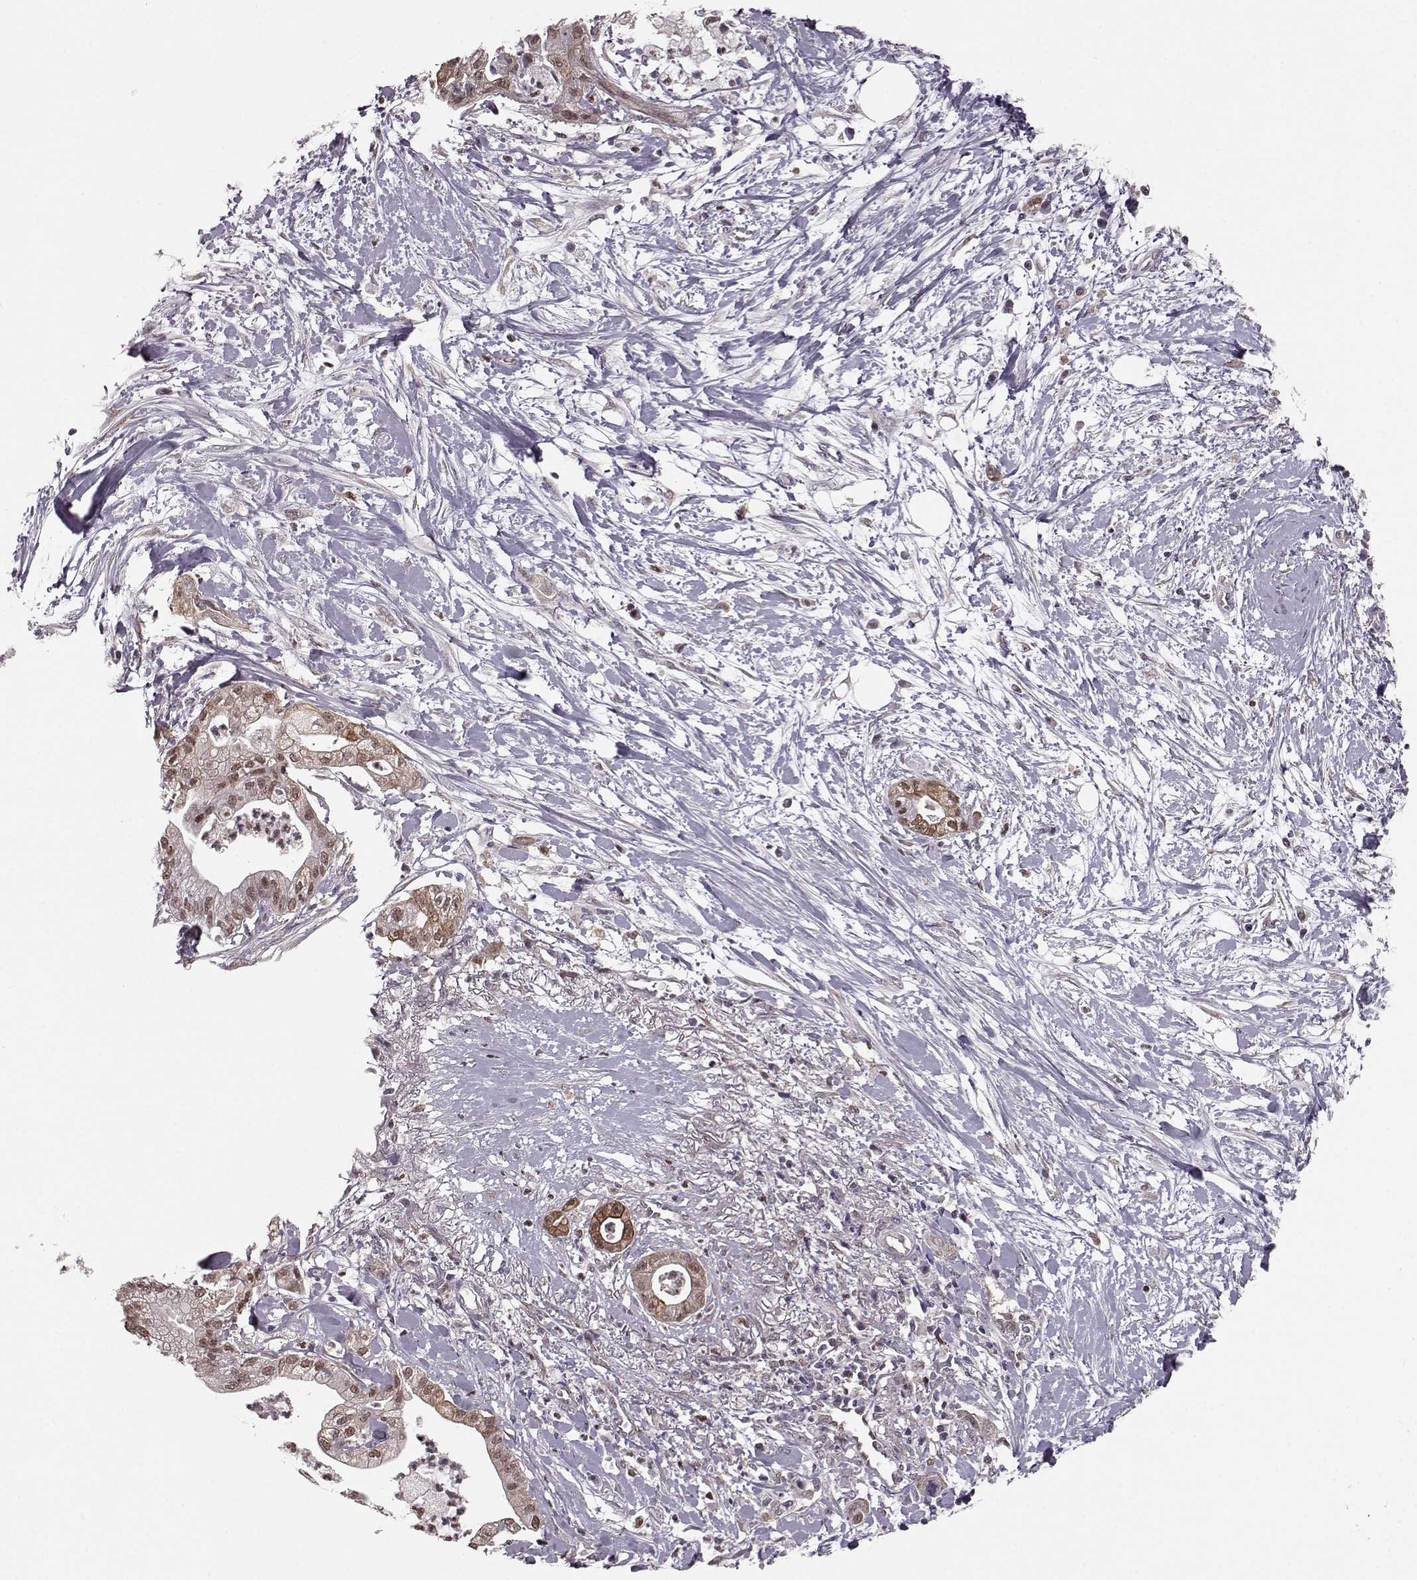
{"staining": {"intensity": "moderate", "quantity": "<25%", "location": "cytoplasmic/membranous,nuclear"}, "tissue": "pancreatic cancer", "cell_type": "Tumor cells", "image_type": "cancer", "snomed": [{"axis": "morphology", "description": "Normal tissue, NOS"}, {"axis": "morphology", "description": "Adenocarcinoma, NOS"}, {"axis": "topography", "description": "Lymph node"}, {"axis": "topography", "description": "Pancreas"}], "caption": "Immunohistochemistry (IHC) (DAB (3,3'-diaminobenzidine)) staining of pancreatic cancer (adenocarcinoma) shows moderate cytoplasmic/membranous and nuclear protein positivity in about <25% of tumor cells.", "gene": "KLF6", "patient": {"sex": "female", "age": 58}}